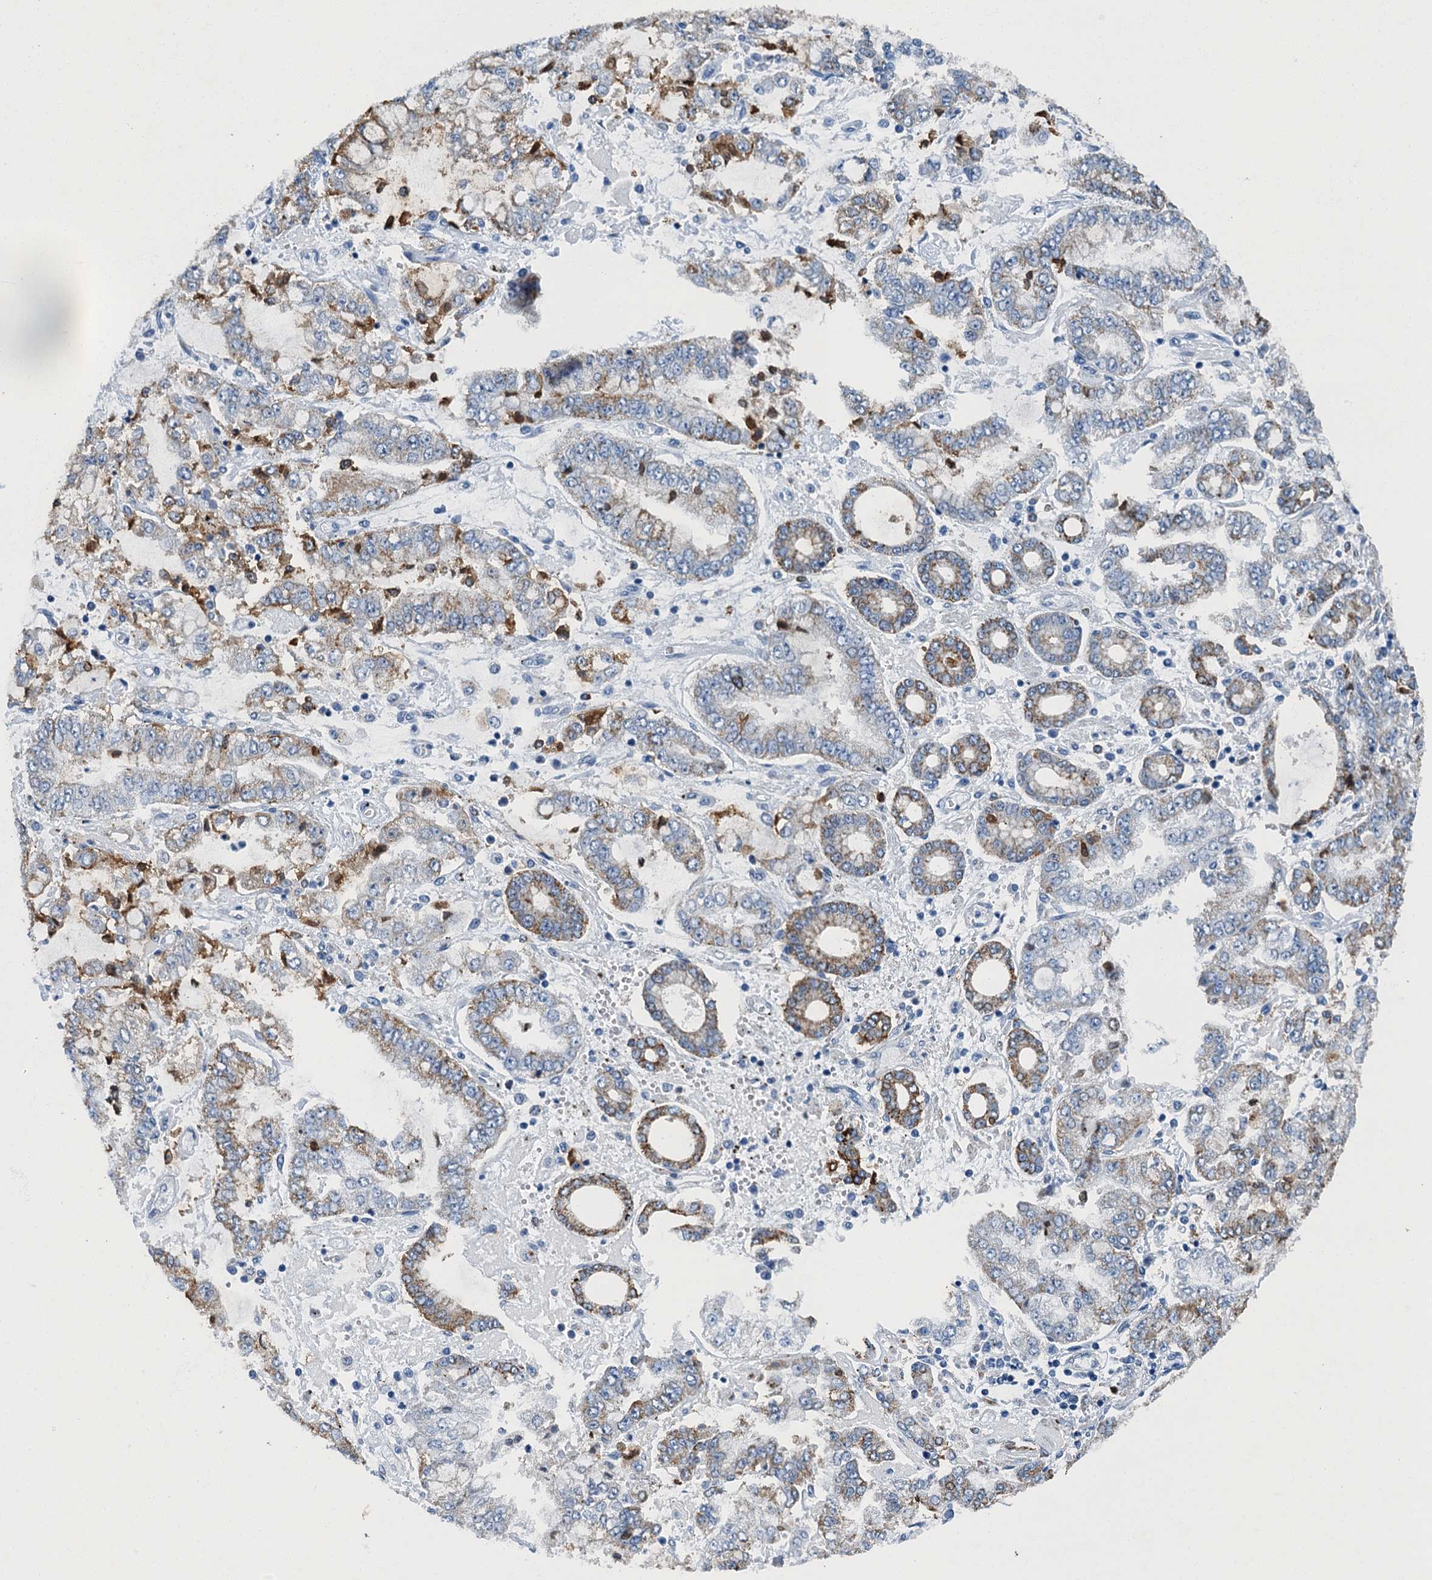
{"staining": {"intensity": "weak", "quantity": "<25%", "location": "cytoplasmic/membranous"}, "tissue": "stomach cancer", "cell_type": "Tumor cells", "image_type": "cancer", "snomed": [{"axis": "morphology", "description": "Adenocarcinoma, NOS"}, {"axis": "topography", "description": "Stomach"}], "caption": "Tumor cells show no significant expression in stomach adenocarcinoma. Brightfield microscopy of IHC stained with DAB (brown) and hematoxylin (blue), captured at high magnification.", "gene": "GADL1", "patient": {"sex": "male", "age": 76}}